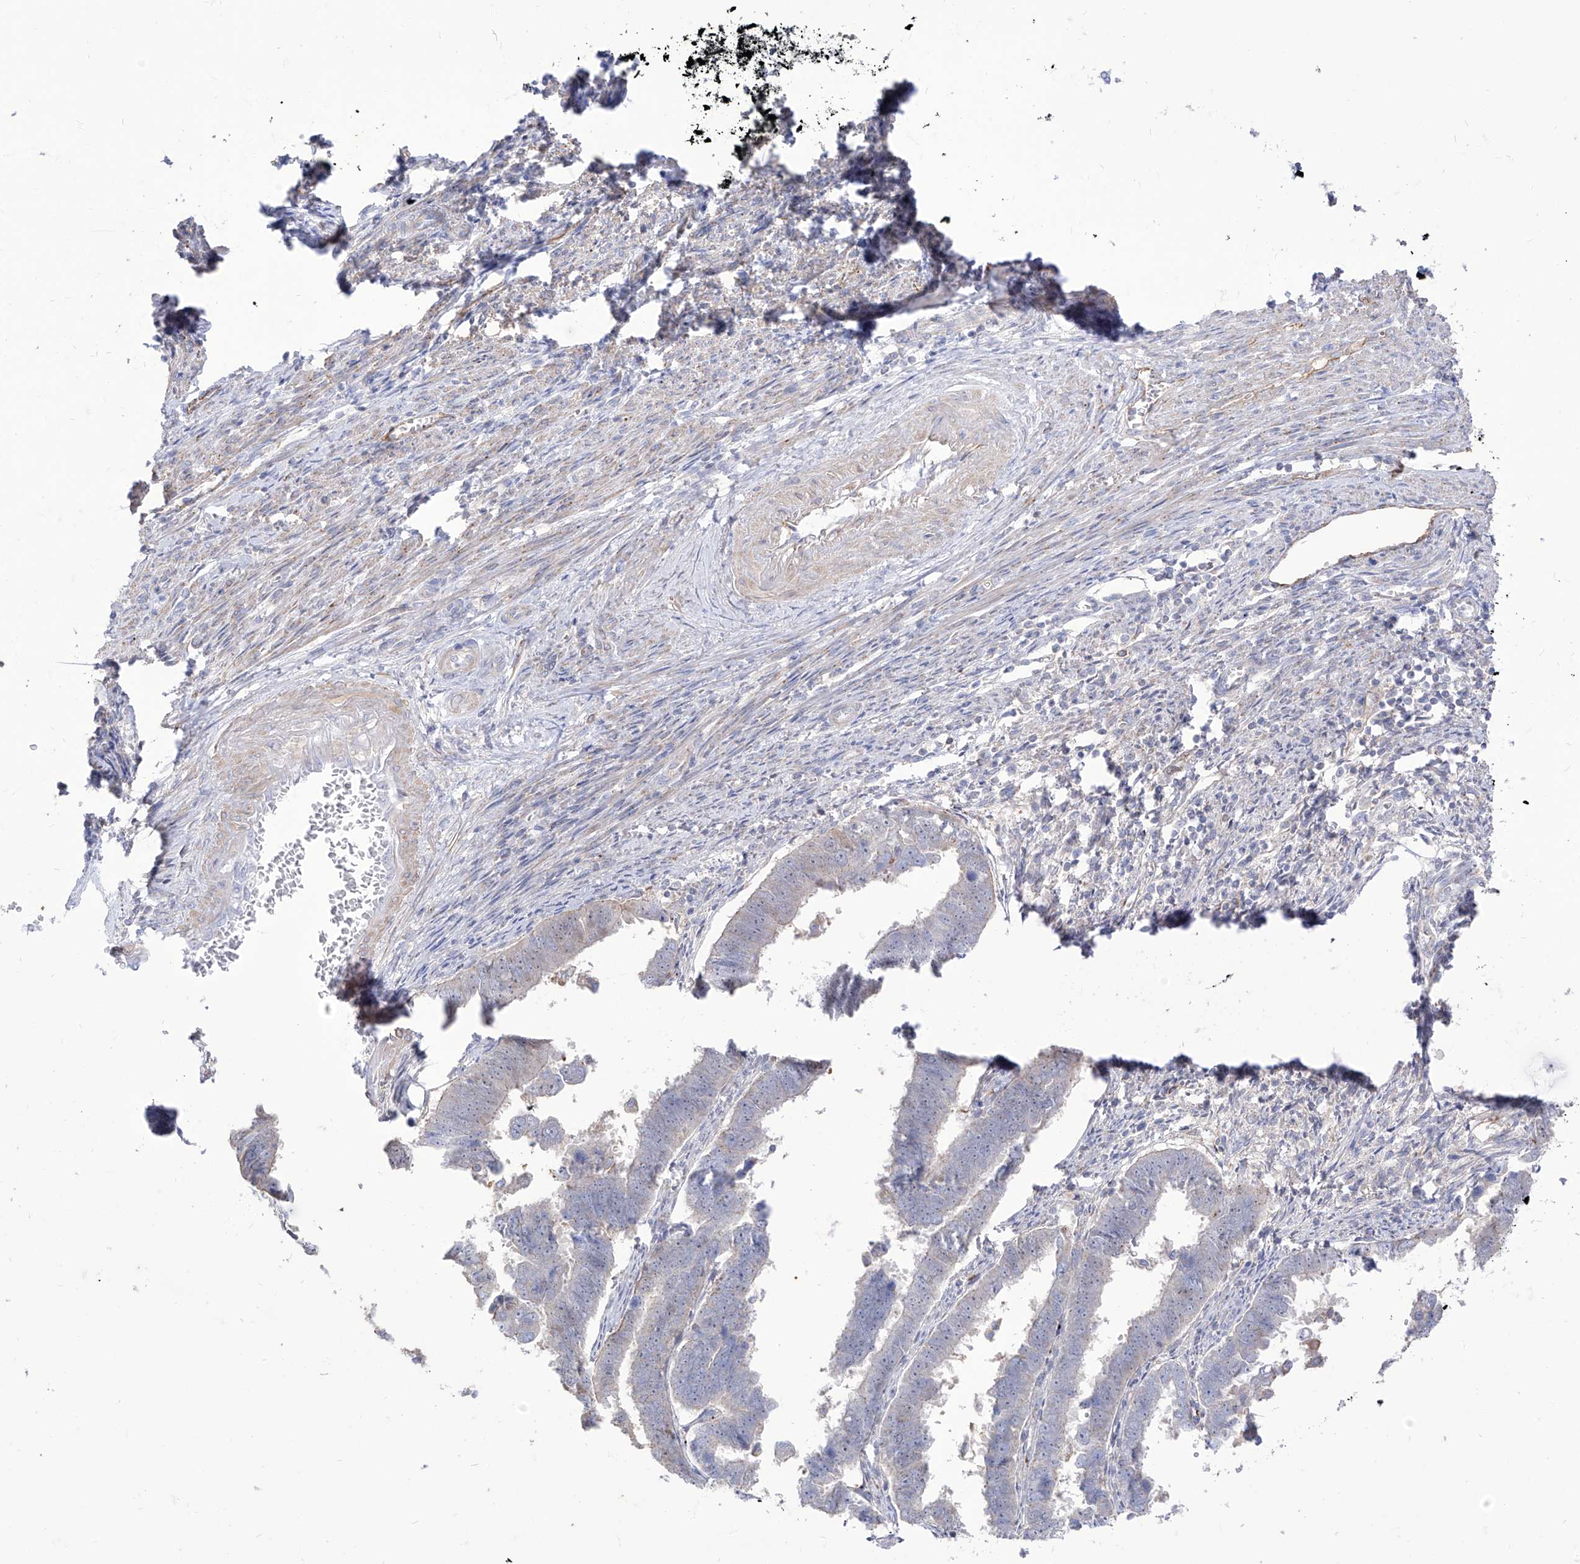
{"staining": {"intensity": "negative", "quantity": "none", "location": "none"}, "tissue": "endometrial cancer", "cell_type": "Tumor cells", "image_type": "cancer", "snomed": [{"axis": "morphology", "description": "Adenocarcinoma, NOS"}, {"axis": "topography", "description": "Endometrium"}], "caption": "High magnification brightfield microscopy of endometrial cancer (adenocarcinoma) stained with DAB (brown) and counterstained with hematoxylin (blue): tumor cells show no significant positivity. (DAB immunohistochemistry (IHC) visualized using brightfield microscopy, high magnification).", "gene": "C1orf74", "patient": {"sex": "female", "age": 75}}